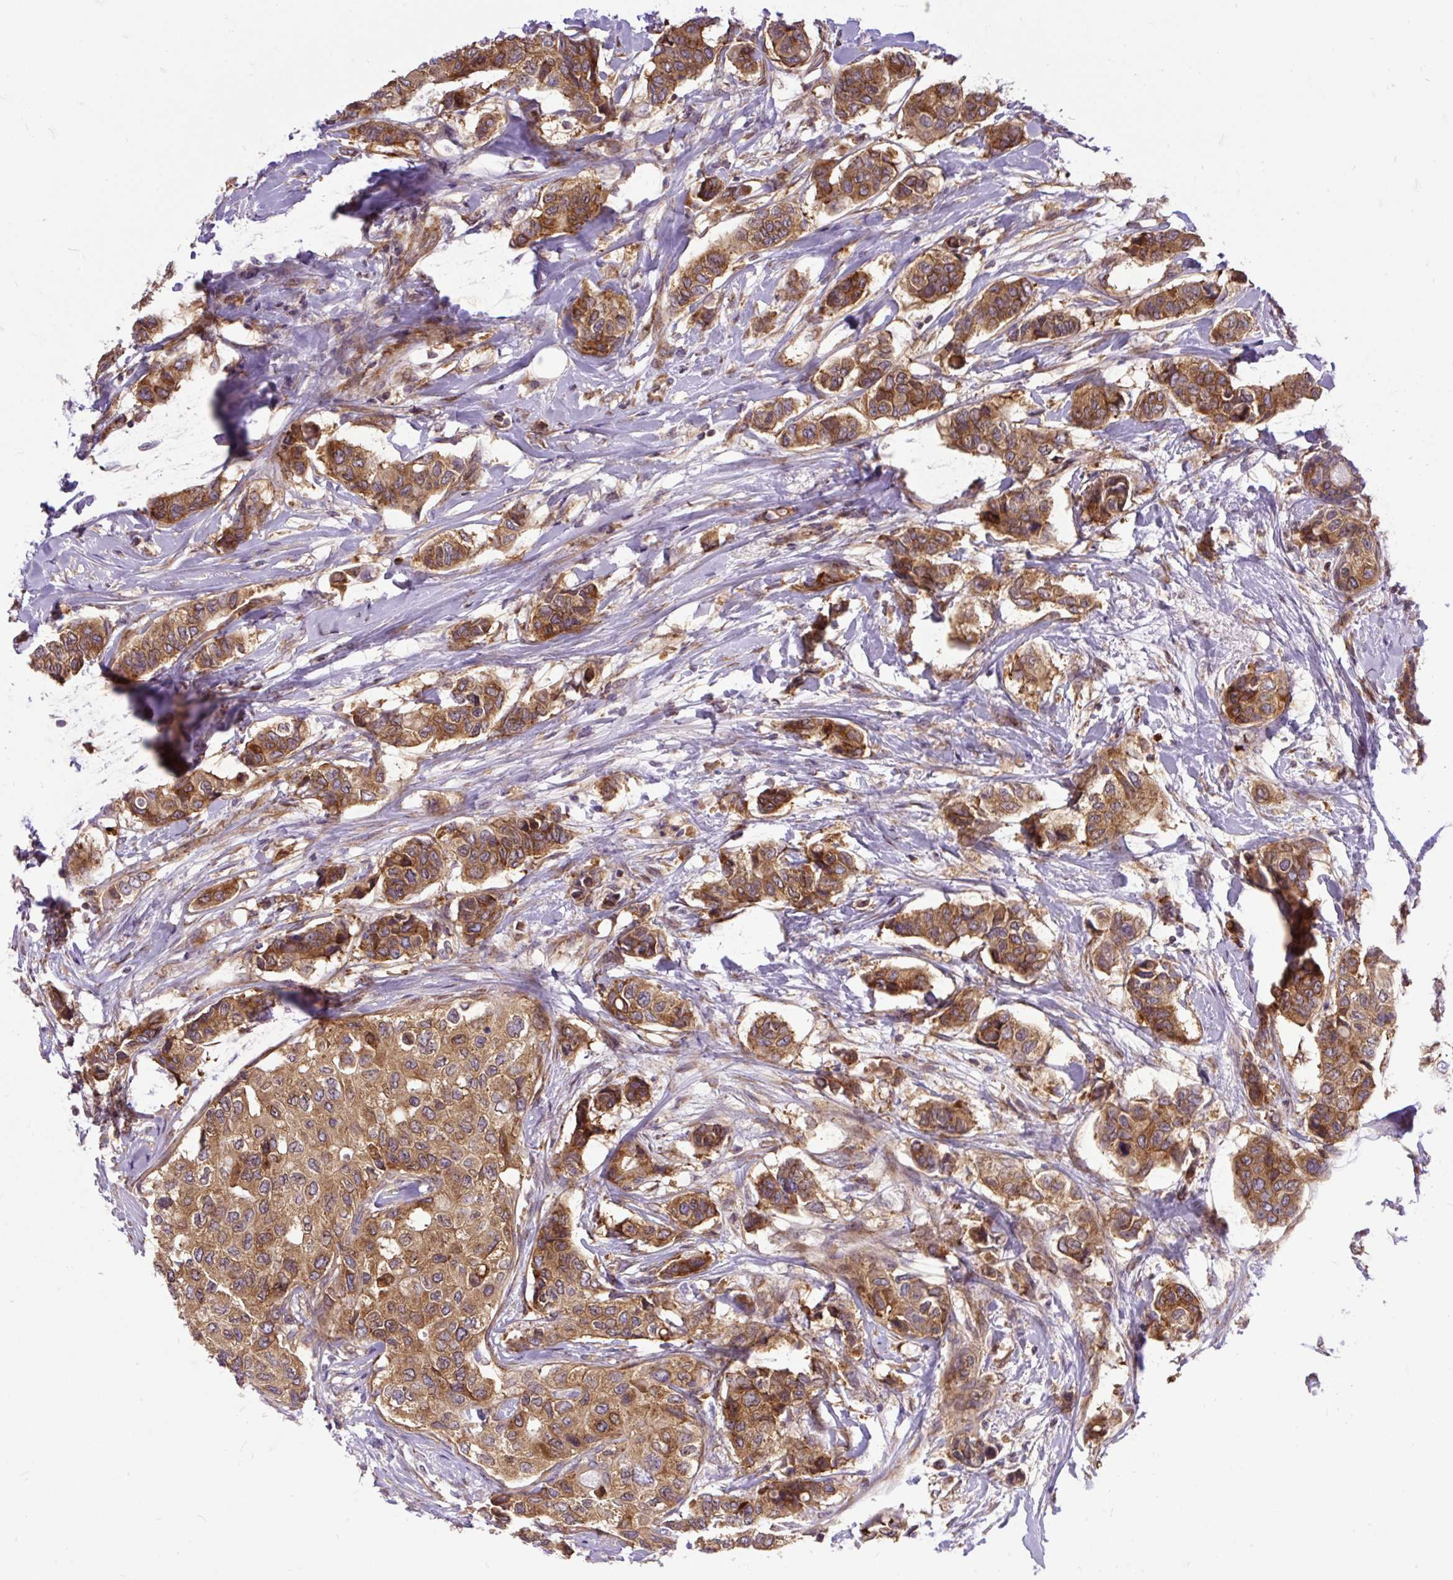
{"staining": {"intensity": "strong", "quantity": ">75%", "location": "cytoplasmic/membranous"}, "tissue": "breast cancer", "cell_type": "Tumor cells", "image_type": "cancer", "snomed": [{"axis": "morphology", "description": "Lobular carcinoma"}, {"axis": "topography", "description": "Breast"}], "caption": "IHC photomicrograph of neoplastic tissue: human breast lobular carcinoma stained using IHC shows high levels of strong protein expression localized specifically in the cytoplasmic/membranous of tumor cells, appearing as a cytoplasmic/membranous brown color.", "gene": "TRIM17", "patient": {"sex": "female", "age": 51}}